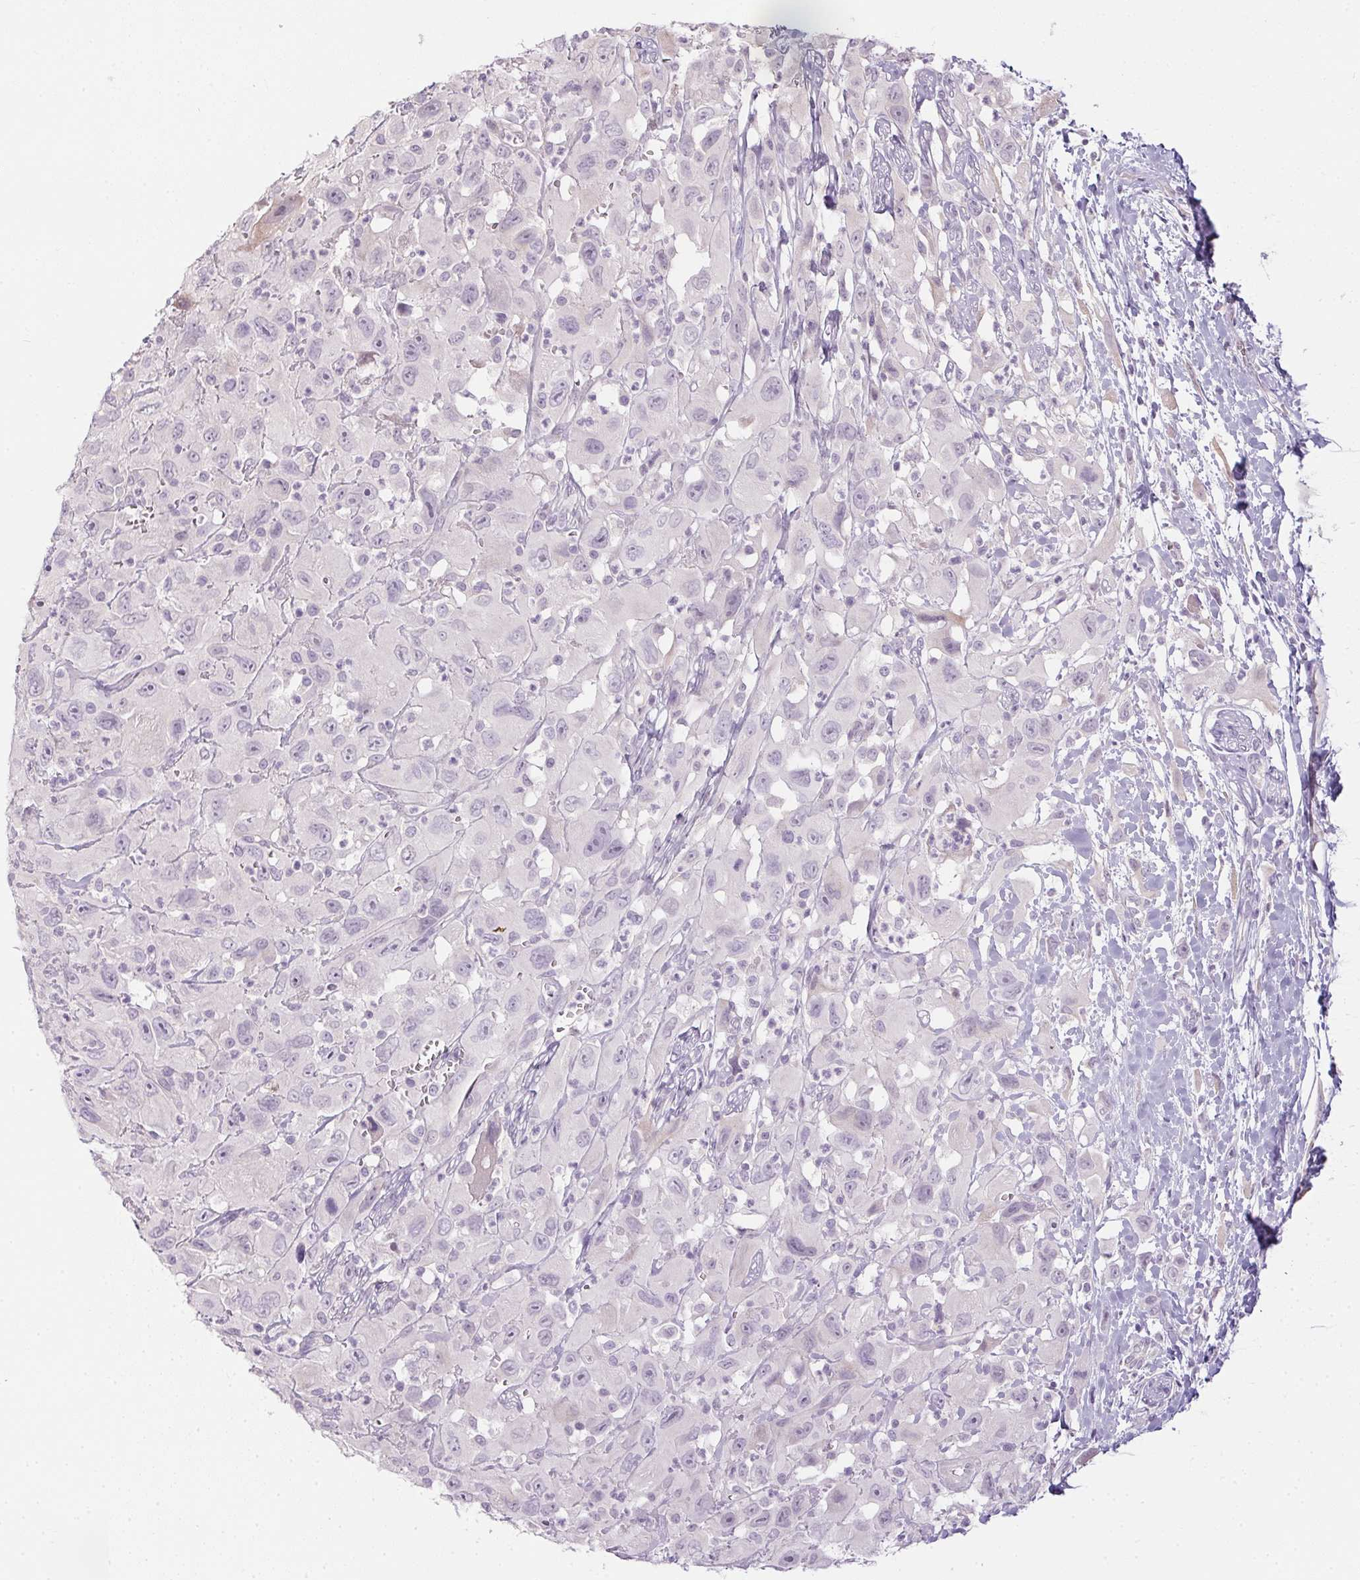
{"staining": {"intensity": "negative", "quantity": "none", "location": "none"}, "tissue": "head and neck cancer", "cell_type": "Tumor cells", "image_type": "cancer", "snomed": [{"axis": "morphology", "description": "Squamous cell carcinoma, NOS"}, {"axis": "morphology", "description": "Squamous cell carcinoma, metastatic, NOS"}, {"axis": "topography", "description": "Oral tissue"}, {"axis": "topography", "description": "Head-Neck"}], "caption": "High magnification brightfield microscopy of squamous cell carcinoma (head and neck) stained with DAB (3,3'-diaminobenzidine) (brown) and counterstained with hematoxylin (blue): tumor cells show no significant staining.", "gene": "CTCFL", "patient": {"sex": "female", "age": 85}}